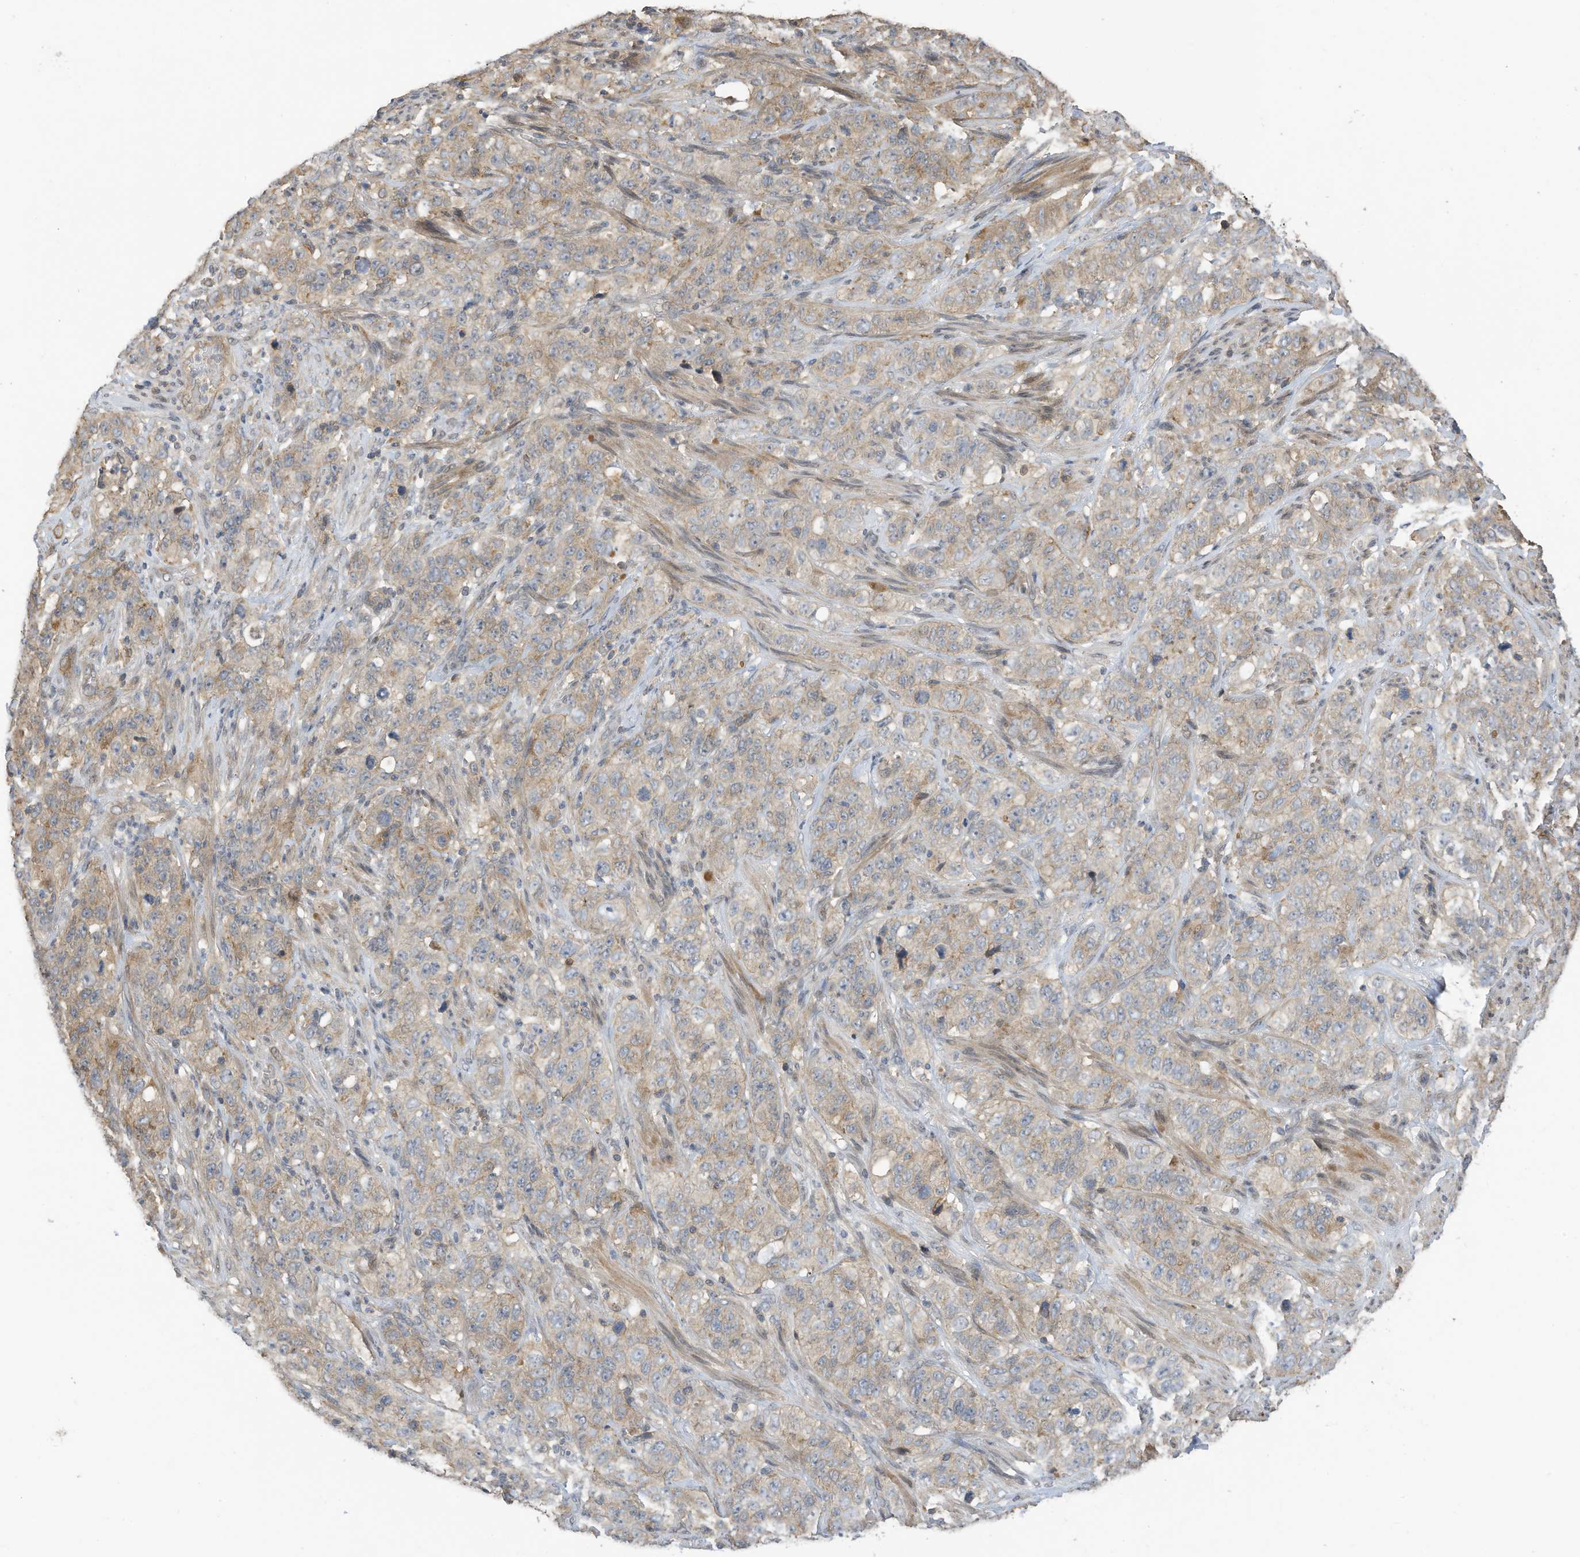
{"staining": {"intensity": "weak", "quantity": ">75%", "location": "cytoplasmic/membranous"}, "tissue": "stomach cancer", "cell_type": "Tumor cells", "image_type": "cancer", "snomed": [{"axis": "morphology", "description": "Adenocarcinoma, NOS"}, {"axis": "topography", "description": "Stomach"}], "caption": "About >75% of tumor cells in stomach cancer (adenocarcinoma) show weak cytoplasmic/membranous protein expression as visualized by brown immunohistochemical staining.", "gene": "REC8", "patient": {"sex": "male", "age": 48}}